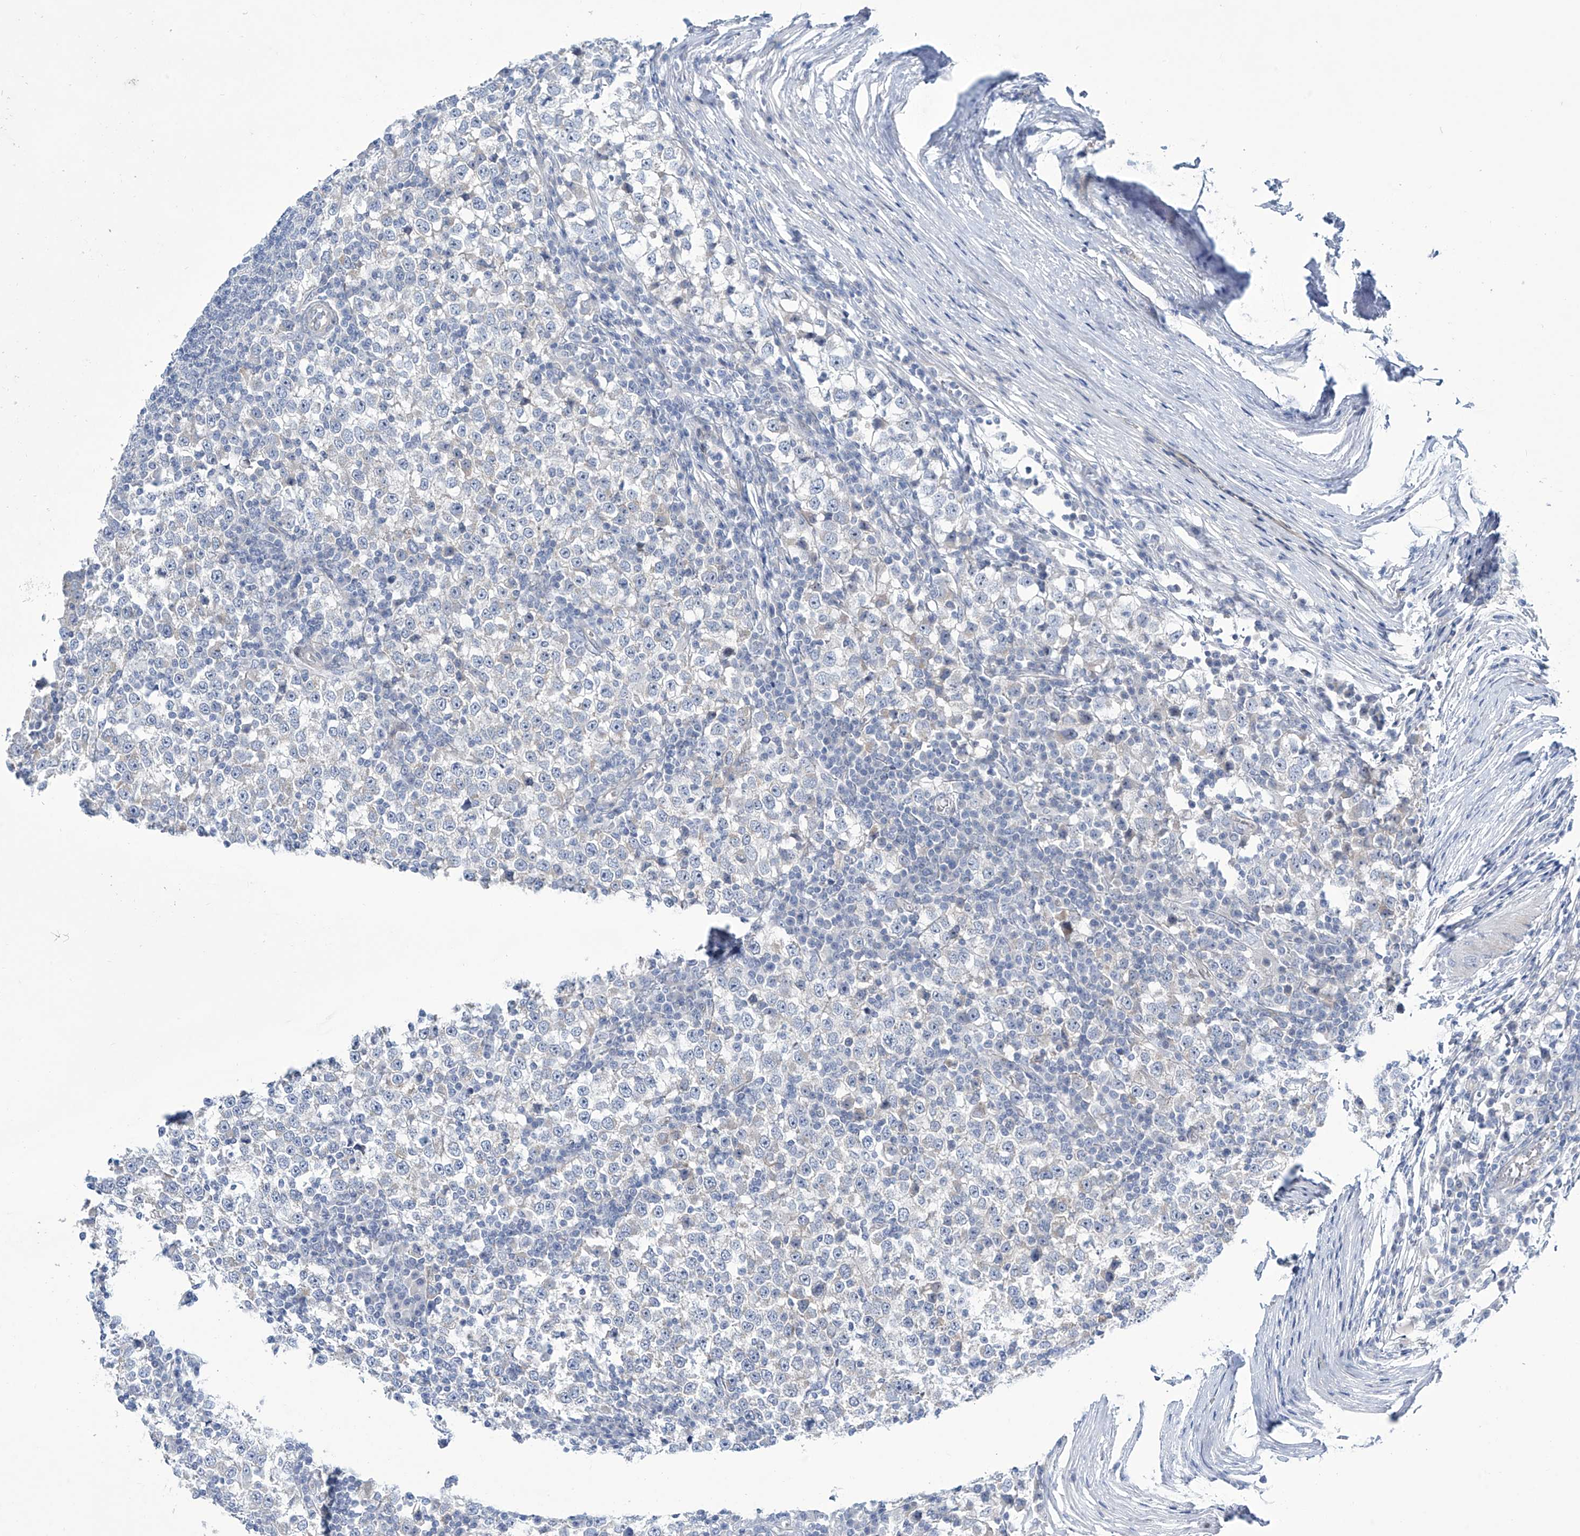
{"staining": {"intensity": "negative", "quantity": "none", "location": "none"}, "tissue": "testis cancer", "cell_type": "Tumor cells", "image_type": "cancer", "snomed": [{"axis": "morphology", "description": "Seminoma, NOS"}, {"axis": "topography", "description": "Testis"}], "caption": "The image reveals no staining of tumor cells in testis seminoma. The staining is performed using DAB (3,3'-diaminobenzidine) brown chromogen with nuclei counter-stained in using hematoxylin.", "gene": "TRIM60", "patient": {"sex": "male", "age": 65}}